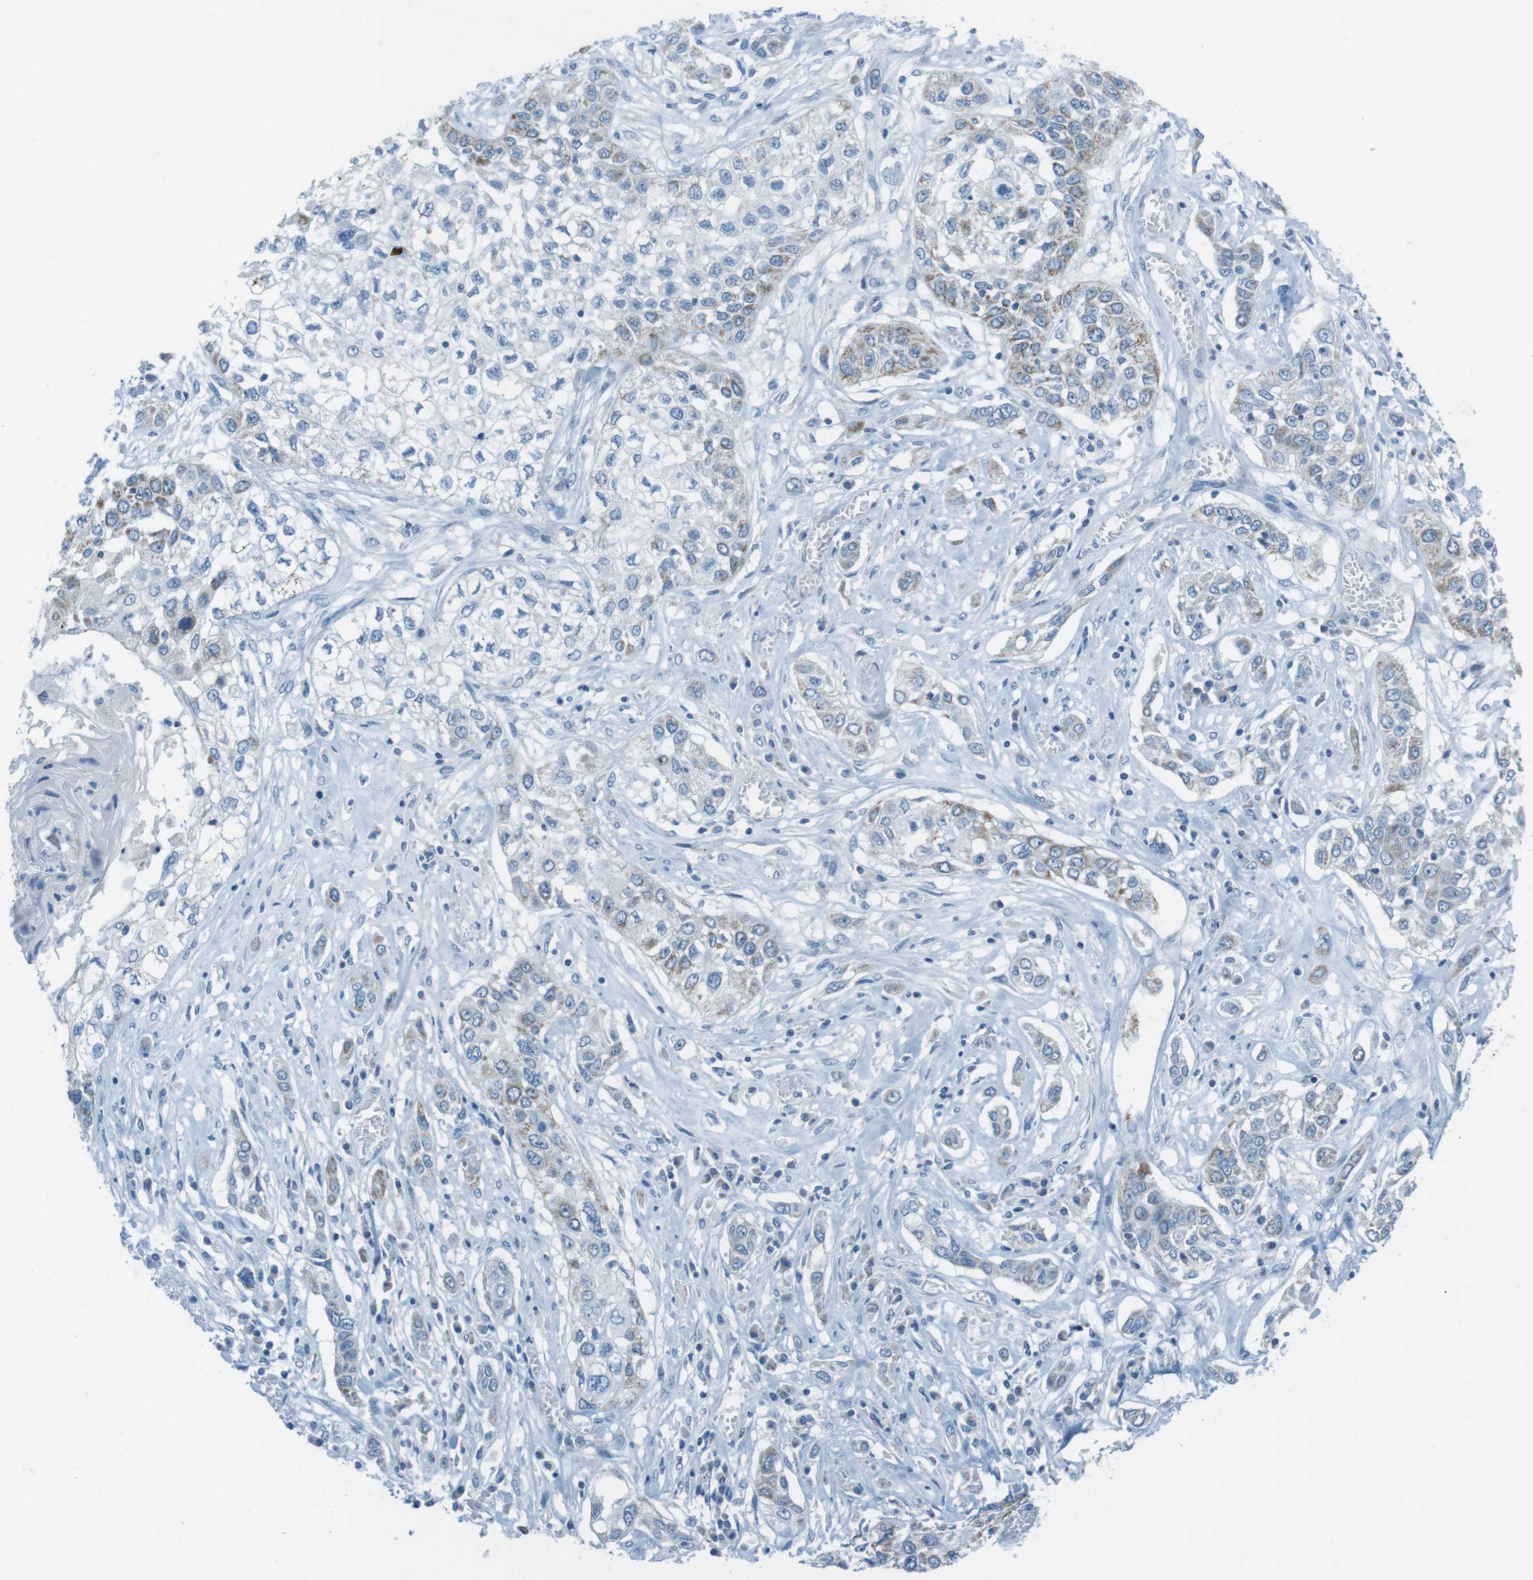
{"staining": {"intensity": "weak", "quantity": "25%-75%", "location": "cytoplasmic/membranous"}, "tissue": "lung cancer", "cell_type": "Tumor cells", "image_type": "cancer", "snomed": [{"axis": "morphology", "description": "Squamous cell carcinoma, NOS"}, {"axis": "topography", "description": "Lung"}], "caption": "Protein expression analysis of squamous cell carcinoma (lung) shows weak cytoplasmic/membranous expression in approximately 25%-75% of tumor cells. (DAB (3,3'-diaminobenzidine) IHC with brightfield microscopy, high magnification).", "gene": "DNAJA3", "patient": {"sex": "male", "age": 71}}